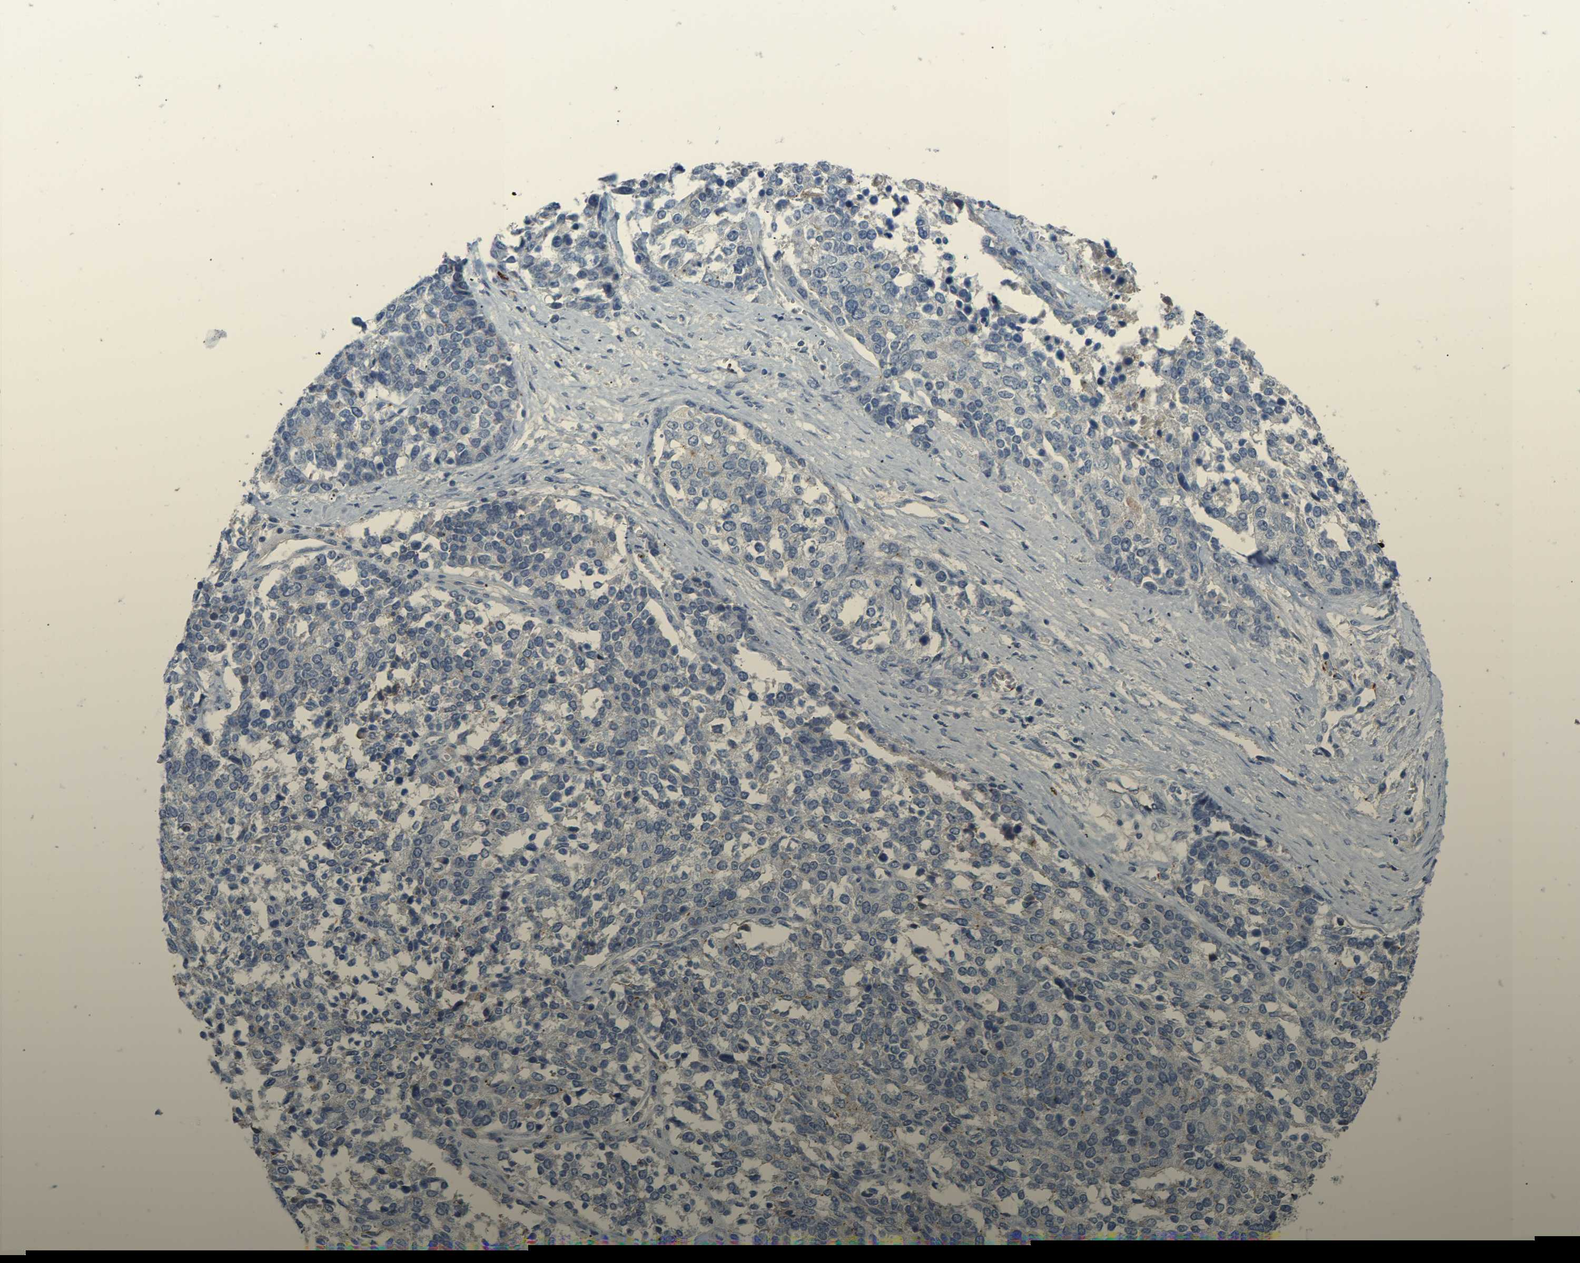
{"staining": {"intensity": "negative", "quantity": "none", "location": "none"}, "tissue": "ovarian cancer", "cell_type": "Tumor cells", "image_type": "cancer", "snomed": [{"axis": "morphology", "description": "Cystadenocarcinoma, serous, NOS"}, {"axis": "topography", "description": "Ovary"}], "caption": "Tumor cells show no significant protein expression in serous cystadenocarcinoma (ovarian). (Brightfield microscopy of DAB (3,3'-diaminobenzidine) immunohistochemistry at high magnification).", "gene": "ZNF449", "patient": {"sex": "female", "age": 44}}